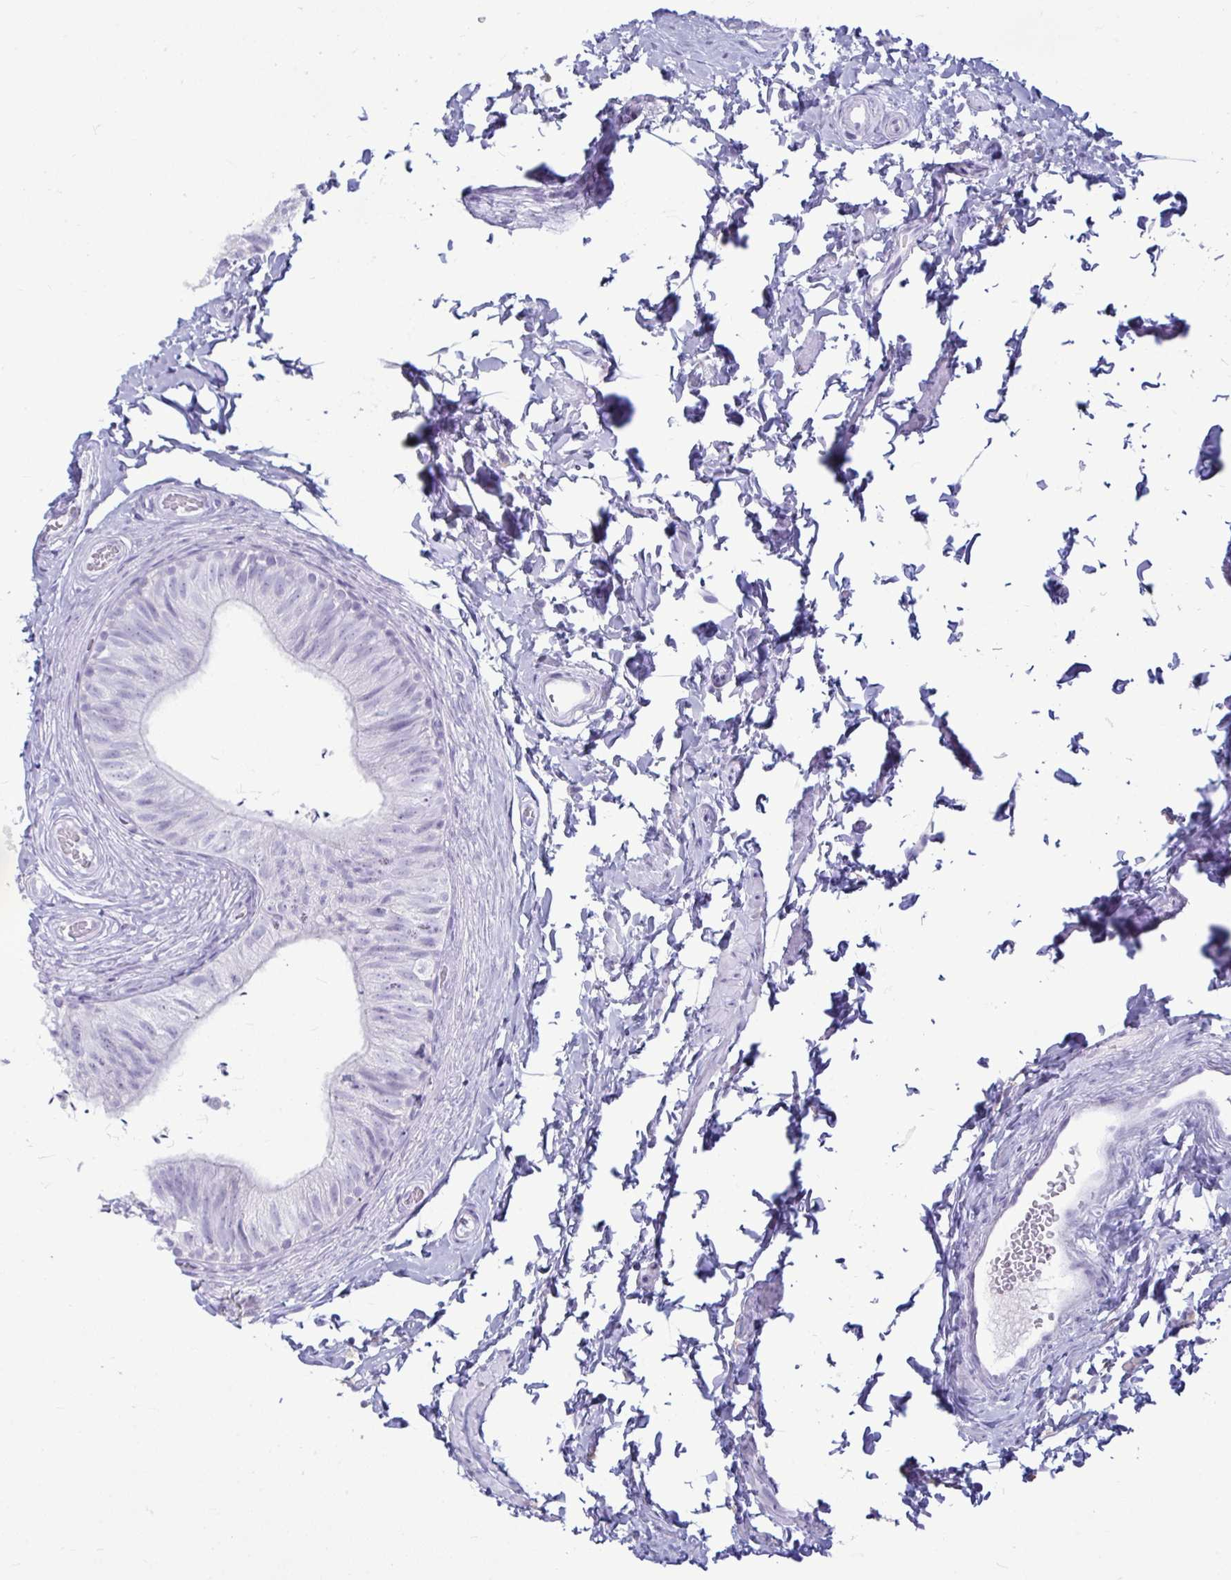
{"staining": {"intensity": "negative", "quantity": "none", "location": "none"}, "tissue": "epididymis", "cell_type": "Glandular cells", "image_type": "normal", "snomed": [{"axis": "morphology", "description": "Normal tissue, NOS"}, {"axis": "topography", "description": "Epididymis, spermatic cord, NOS"}, {"axis": "topography", "description": "Epididymis"}, {"axis": "topography", "description": "Peripheral nerve tissue"}], "caption": "The micrograph displays no significant expression in glandular cells of epididymis. Nuclei are stained in blue.", "gene": "ANKRD60", "patient": {"sex": "male", "age": 29}}